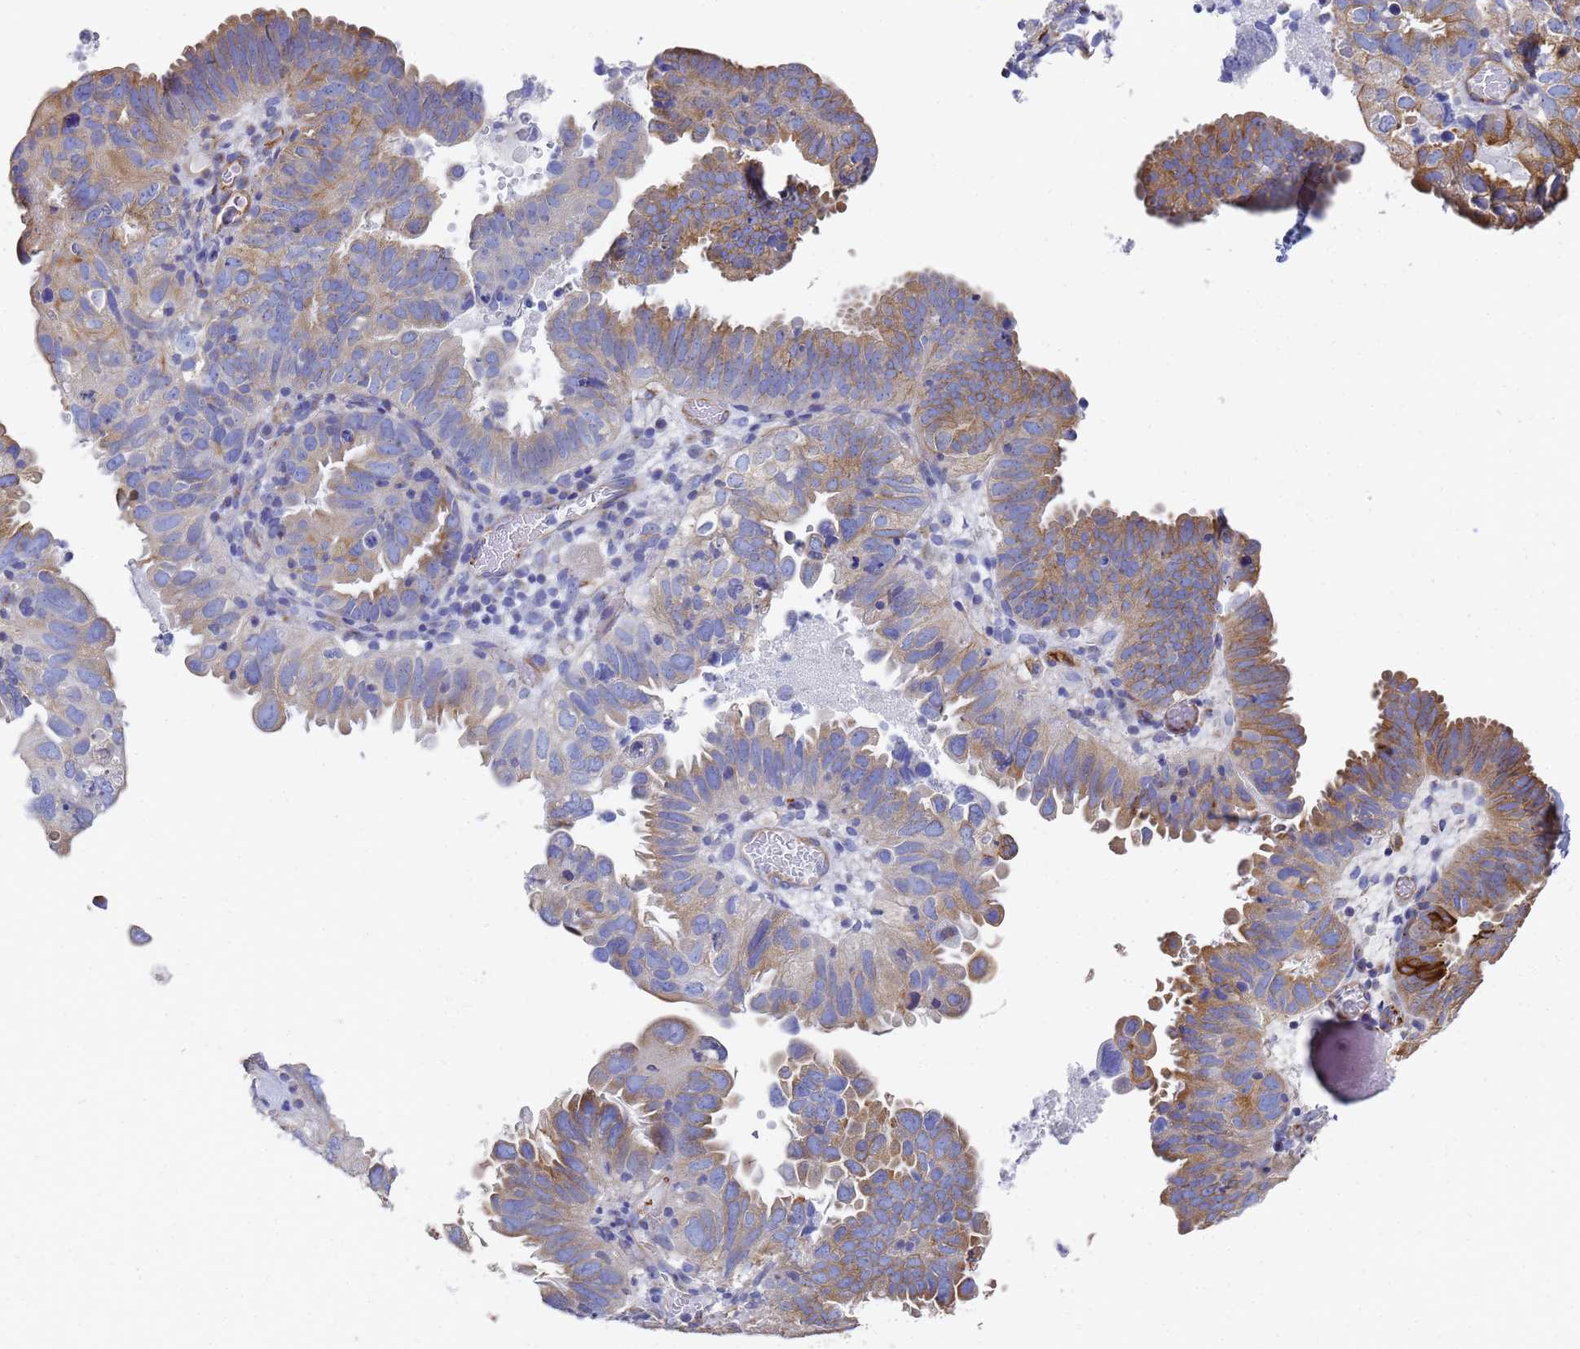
{"staining": {"intensity": "moderate", "quantity": "25%-75%", "location": "cytoplasmic/membranous"}, "tissue": "endometrial cancer", "cell_type": "Tumor cells", "image_type": "cancer", "snomed": [{"axis": "morphology", "description": "Adenocarcinoma, NOS"}, {"axis": "topography", "description": "Uterus"}], "caption": "A photomicrograph of human adenocarcinoma (endometrial) stained for a protein displays moderate cytoplasmic/membranous brown staining in tumor cells.", "gene": "TUBB1", "patient": {"sex": "female", "age": 77}}